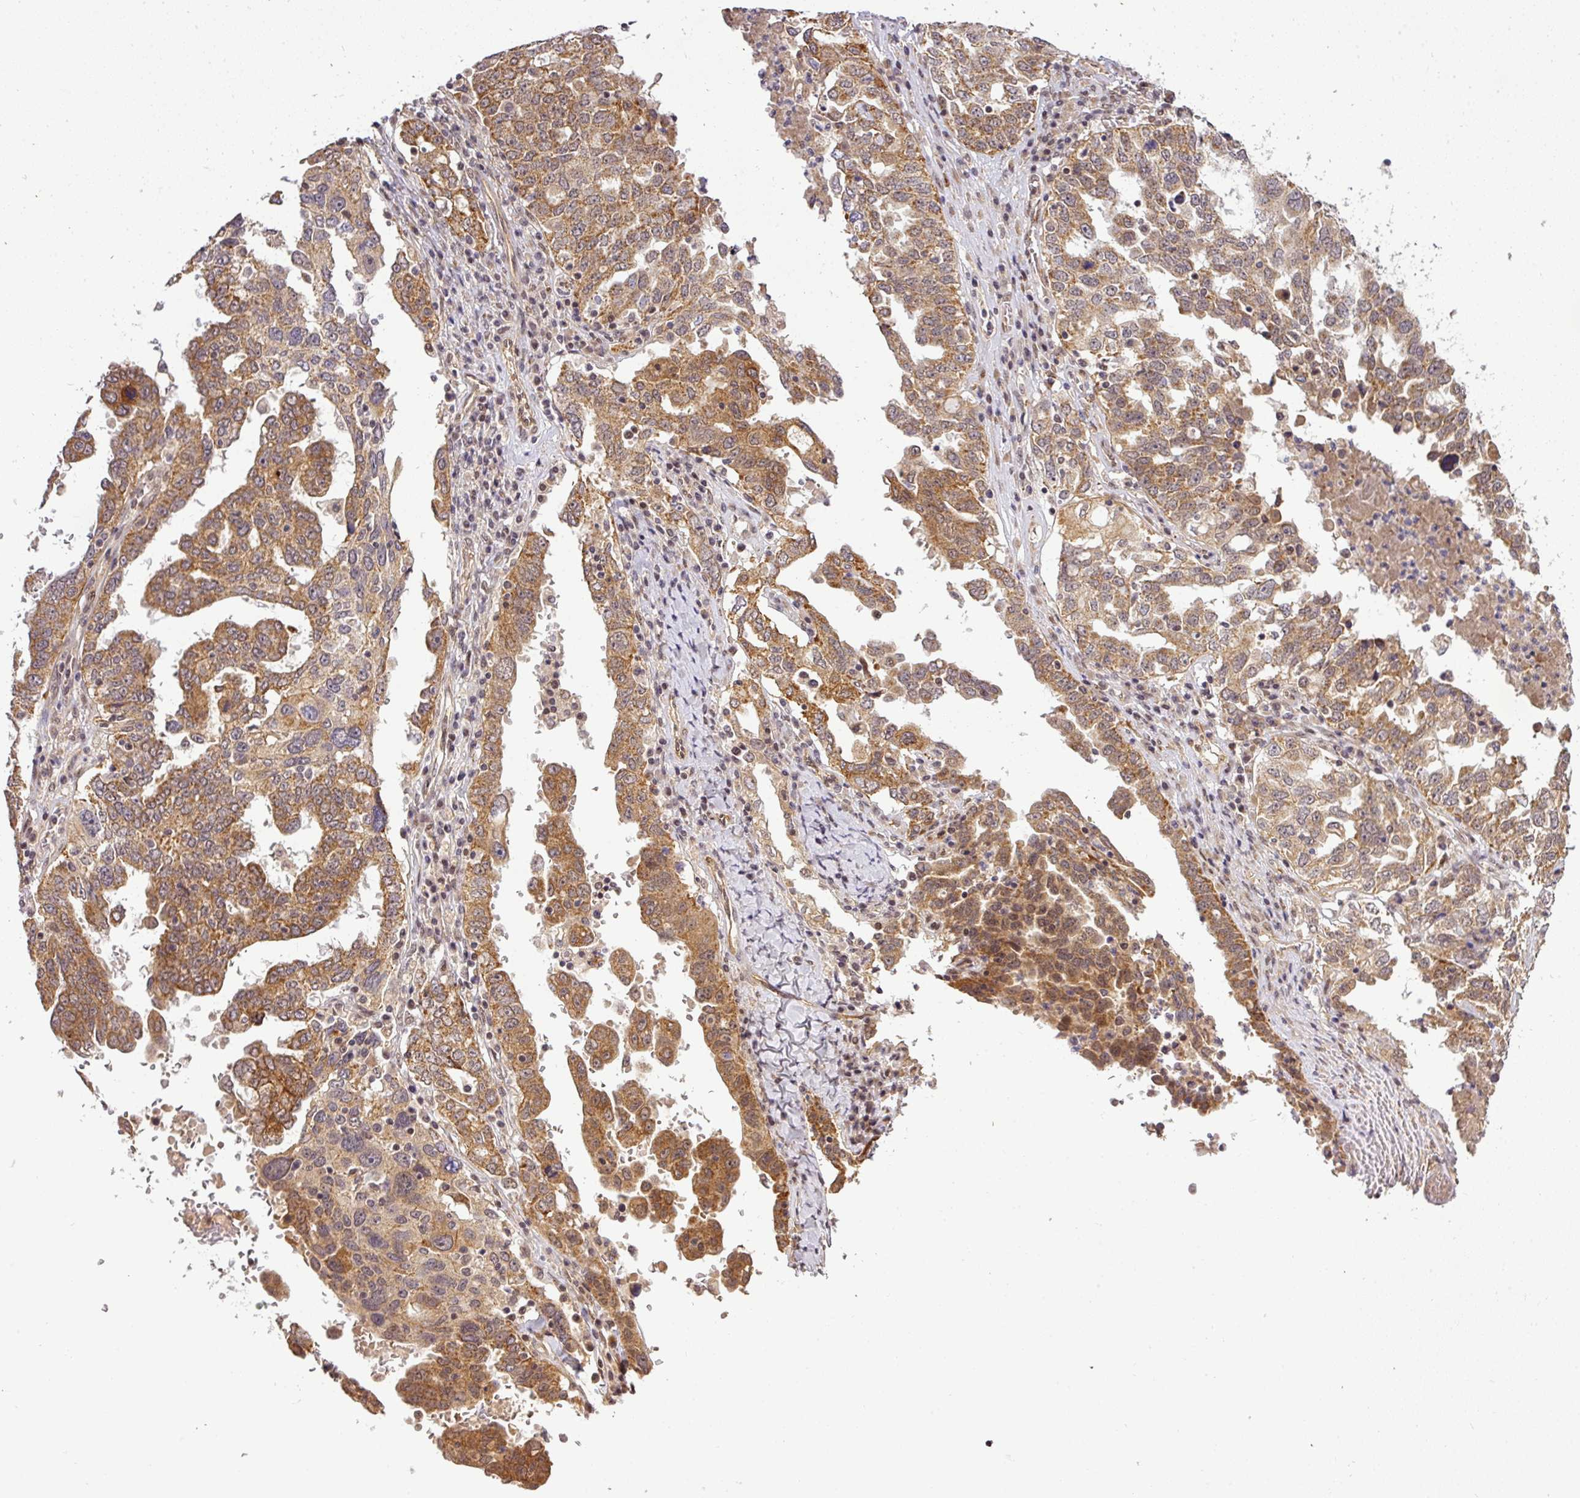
{"staining": {"intensity": "moderate", "quantity": ">75%", "location": "cytoplasmic/membranous,nuclear"}, "tissue": "ovarian cancer", "cell_type": "Tumor cells", "image_type": "cancer", "snomed": [{"axis": "morphology", "description": "Carcinoma, endometroid"}, {"axis": "topography", "description": "Ovary"}], "caption": "There is medium levels of moderate cytoplasmic/membranous and nuclear staining in tumor cells of ovarian endometroid carcinoma, as demonstrated by immunohistochemical staining (brown color).", "gene": "C1orf226", "patient": {"sex": "female", "age": 62}}